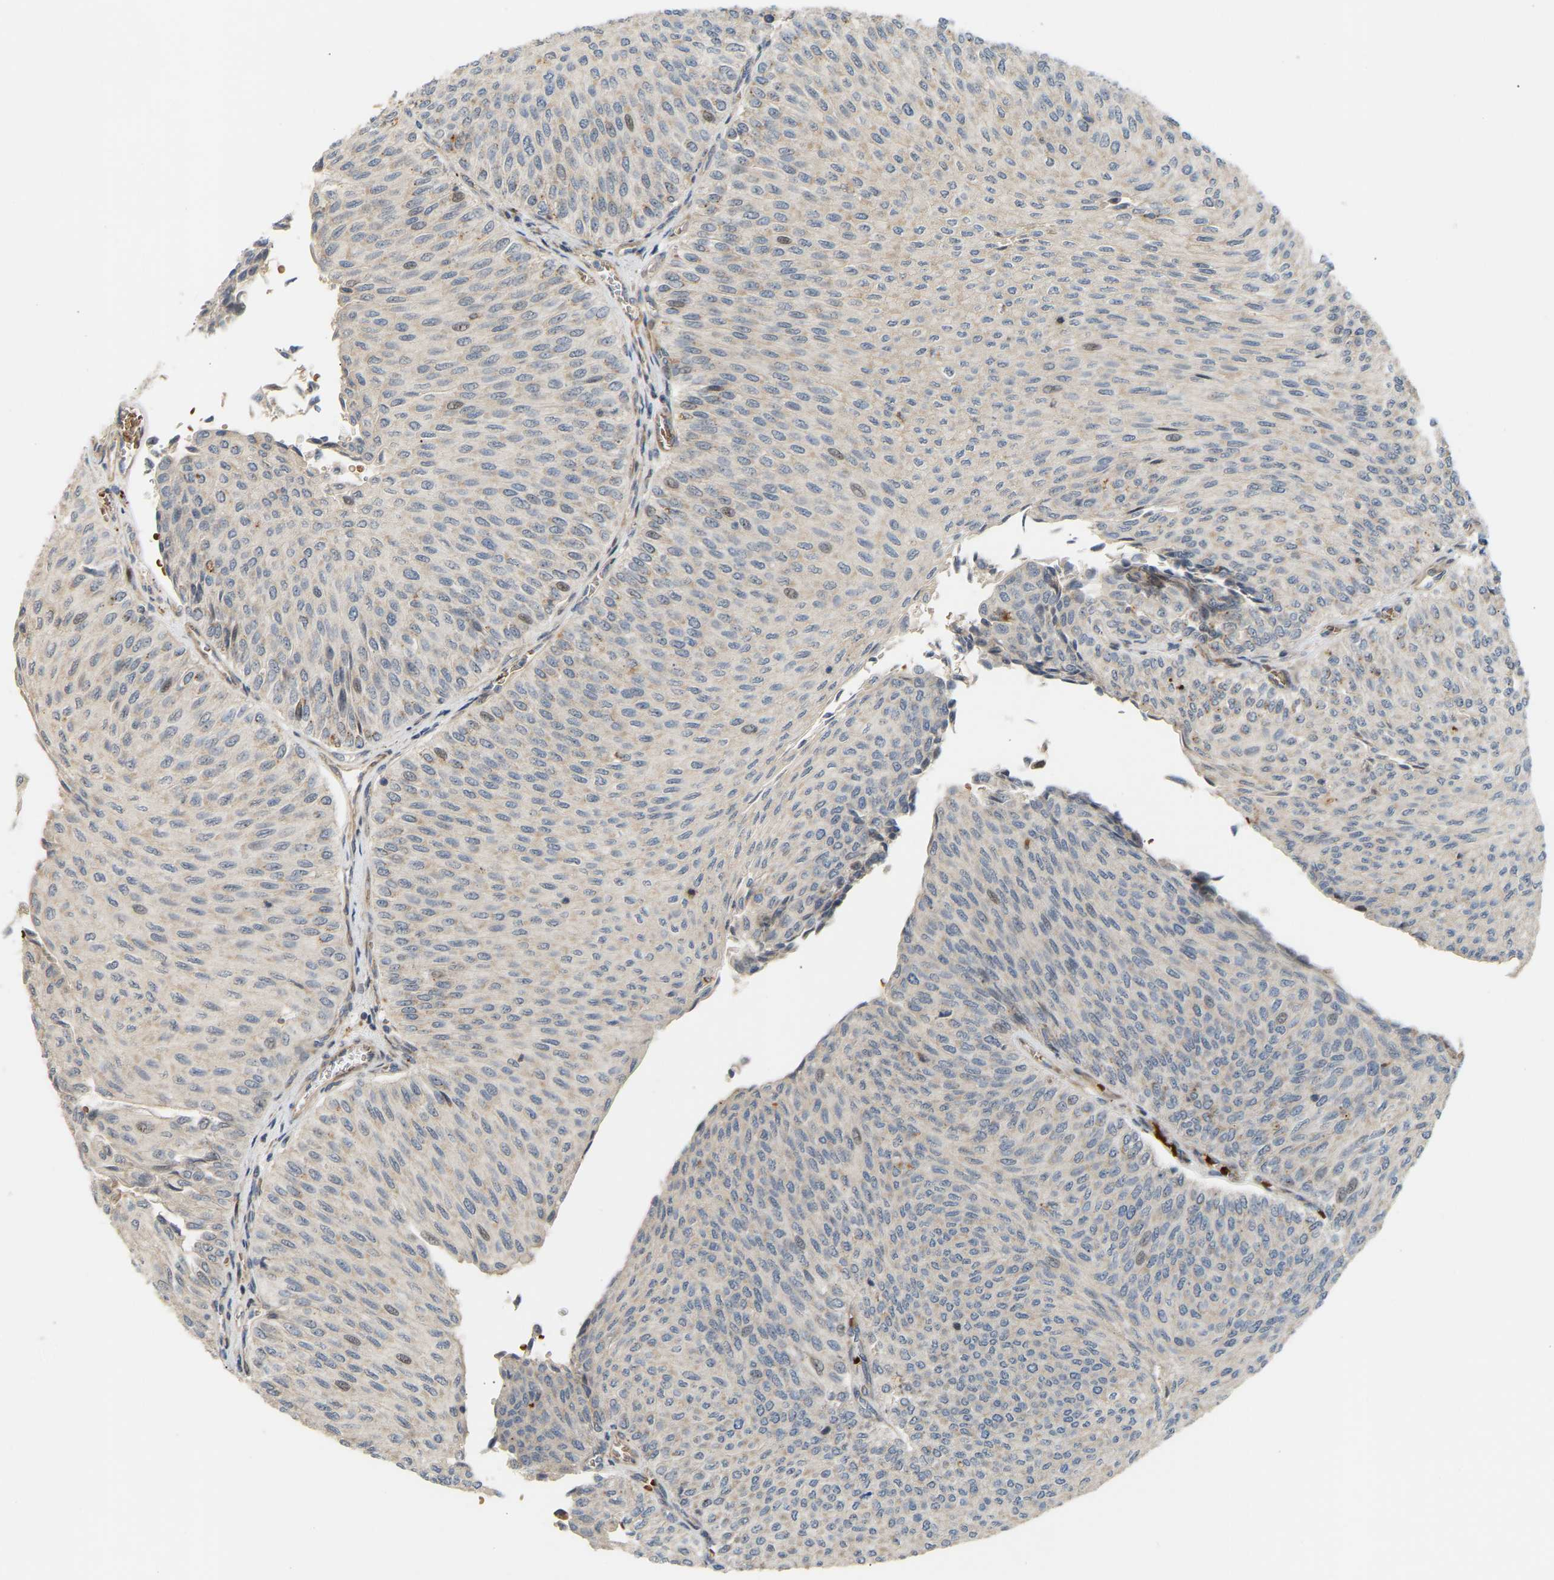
{"staining": {"intensity": "weak", "quantity": "<25%", "location": "cytoplasmic/membranous,nuclear"}, "tissue": "urothelial cancer", "cell_type": "Tumor cells", "image_type": "cancer", "snomed": [{"axis": "morphology", "description": "Urothelial carcinoma, Low grade"}, {"axis": "topography", "description": "Urinary bladder"}], "caption": "A high-resolution histopathology image shows IHC staining of urothelial carcinoma (low-grade), which displays no significant positivity in tumor cells. The staining is performed using DAB (3,3'-diaminobenzidine) brown chromogen with nuclei counter-stained in using hematoxylin.", "gene": "POGLUT2", "patient": {"sex": "male", "age": 78}}